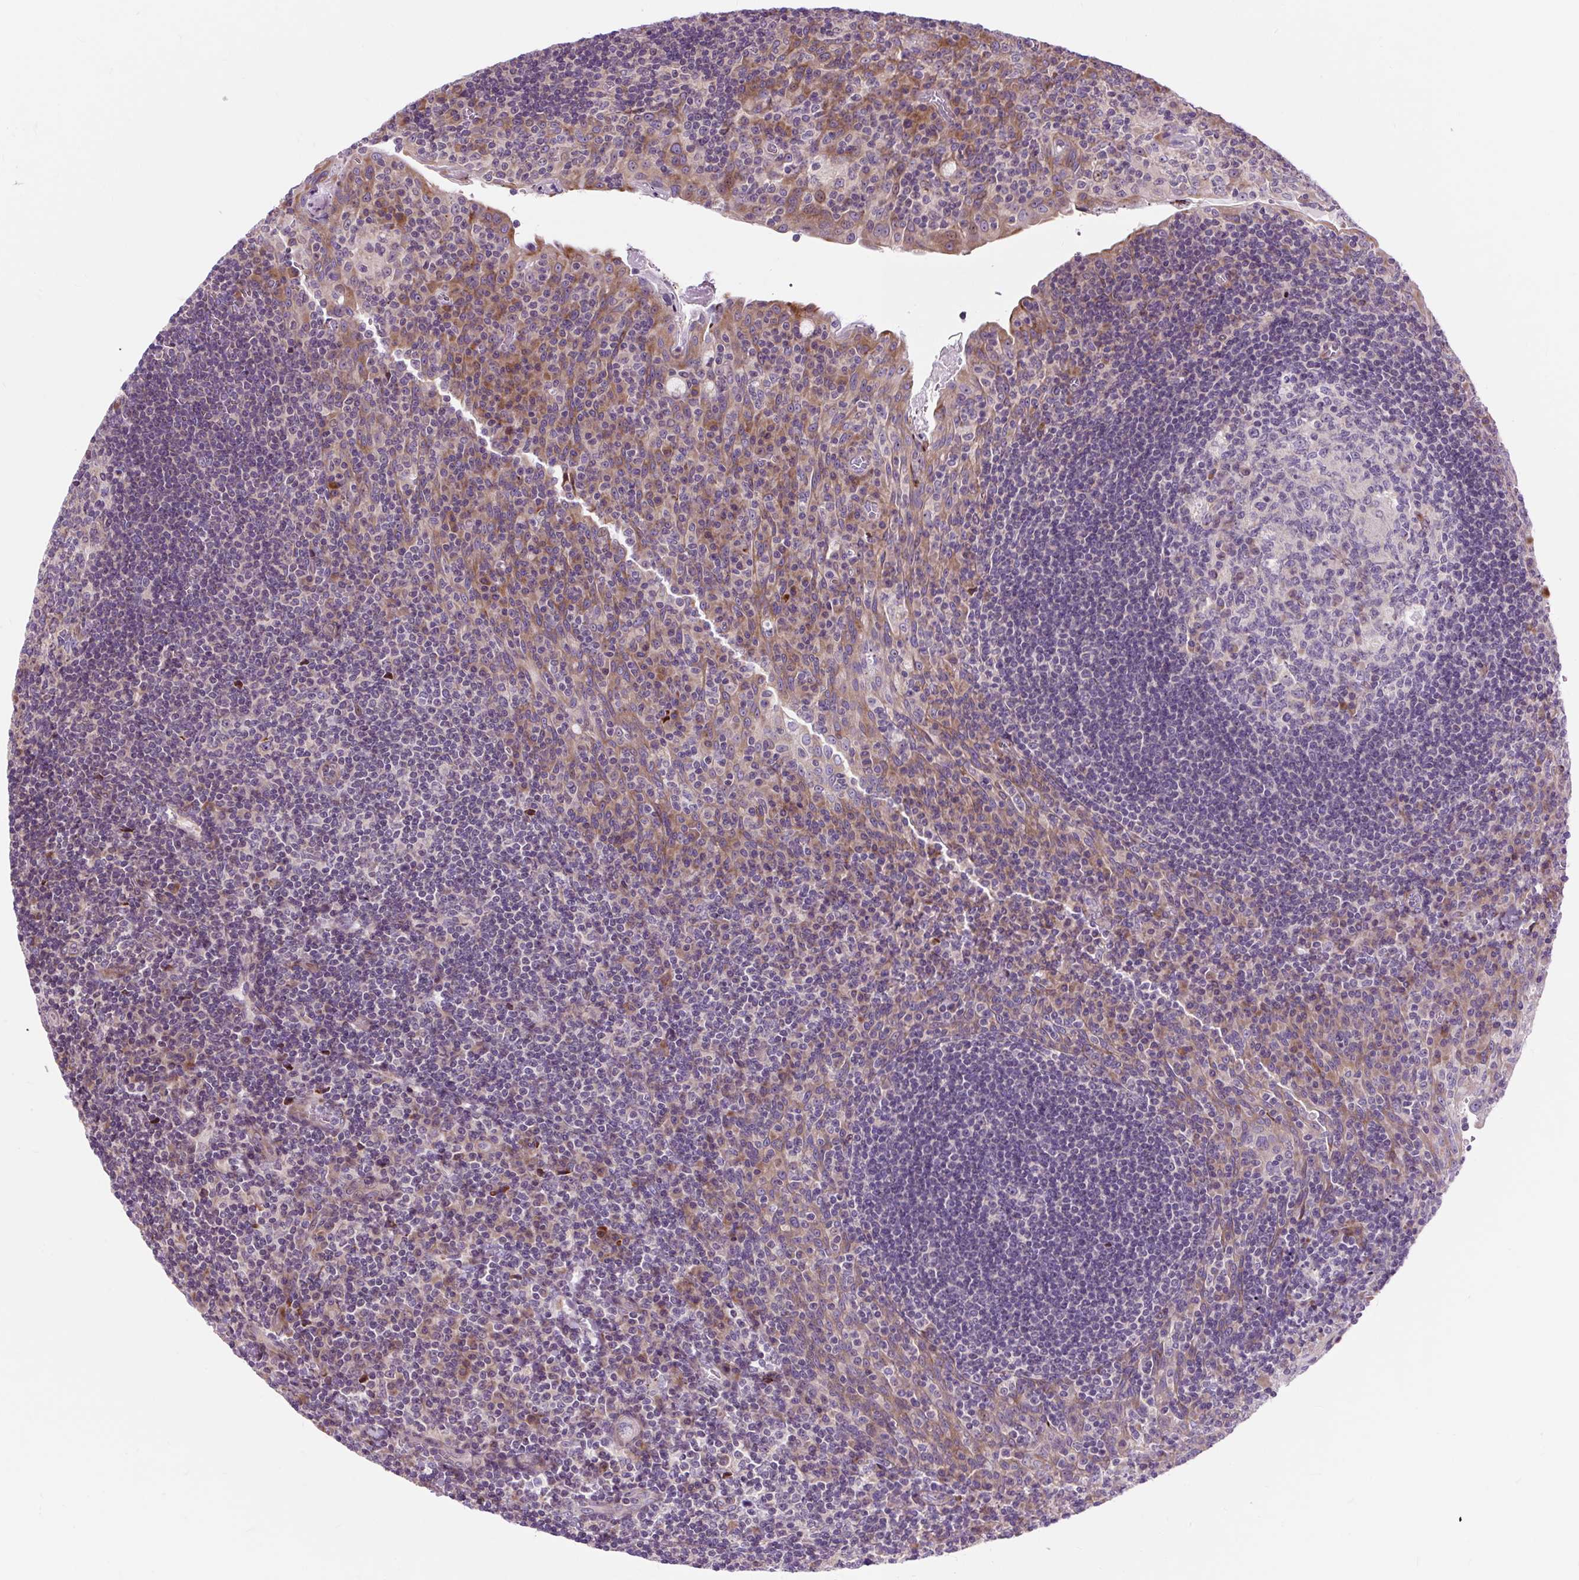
{"staining": {"intensity": "negative", "quantity": "none", "location": "none"}, "tissue": "tonsil", "cell_type": "Germinal center cells", "image_type": "normal", "snomed": [{"axis": "morphology", "description": "Normal tissue, NOS"}, {"axis": "topography", "description": "Tonsil"}], "caption": "IHC of unremarkable human tonsil shows no expression in germinal center cells.", "gene": "CISD3", "patient": {"sex": "male", "age": 17}}